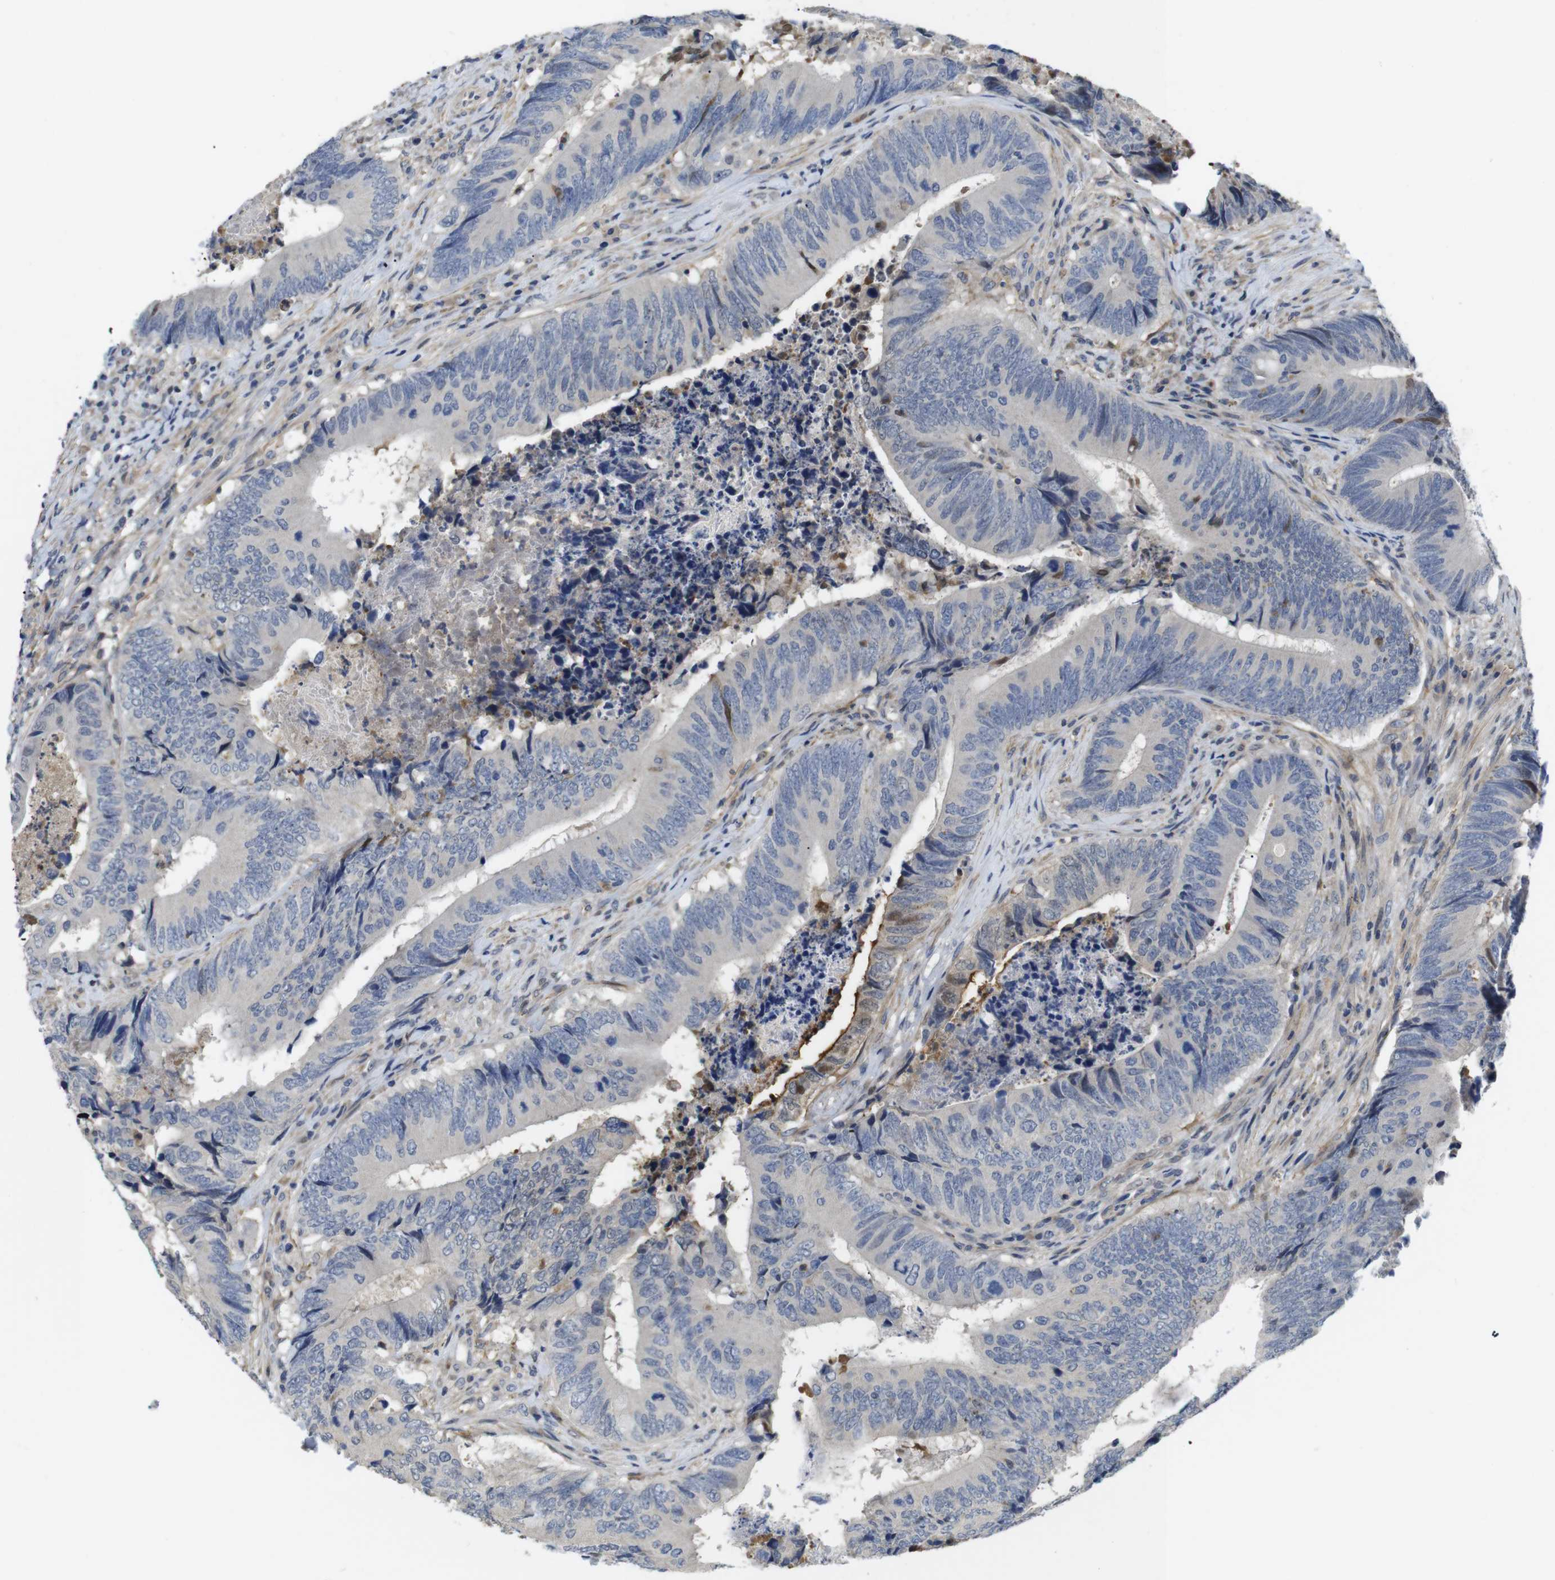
{"staining": {"intensity": "moderate", "quantity": "<25%", "location": "nuclear"}, "tissue": "colorectal cancer", "cell_type": "Tumor cells", "image_type": "cancer", "snomed": [{"axis": "morphology", "description": "Normal tissue, NOS"}, {"axis": "morphology", "description": "Adenocarcinoma, NOS"}, {"axis": "topography", "description": "Colon"}], "caption": "Immunohistochemistry of colorectal cancer (adenocarcinoma) reveals low levels of moderate nuclear expression in about <25% of tumor cells.", "gene": "FNTA", "patient": {"sex": "male", "age": 56}}